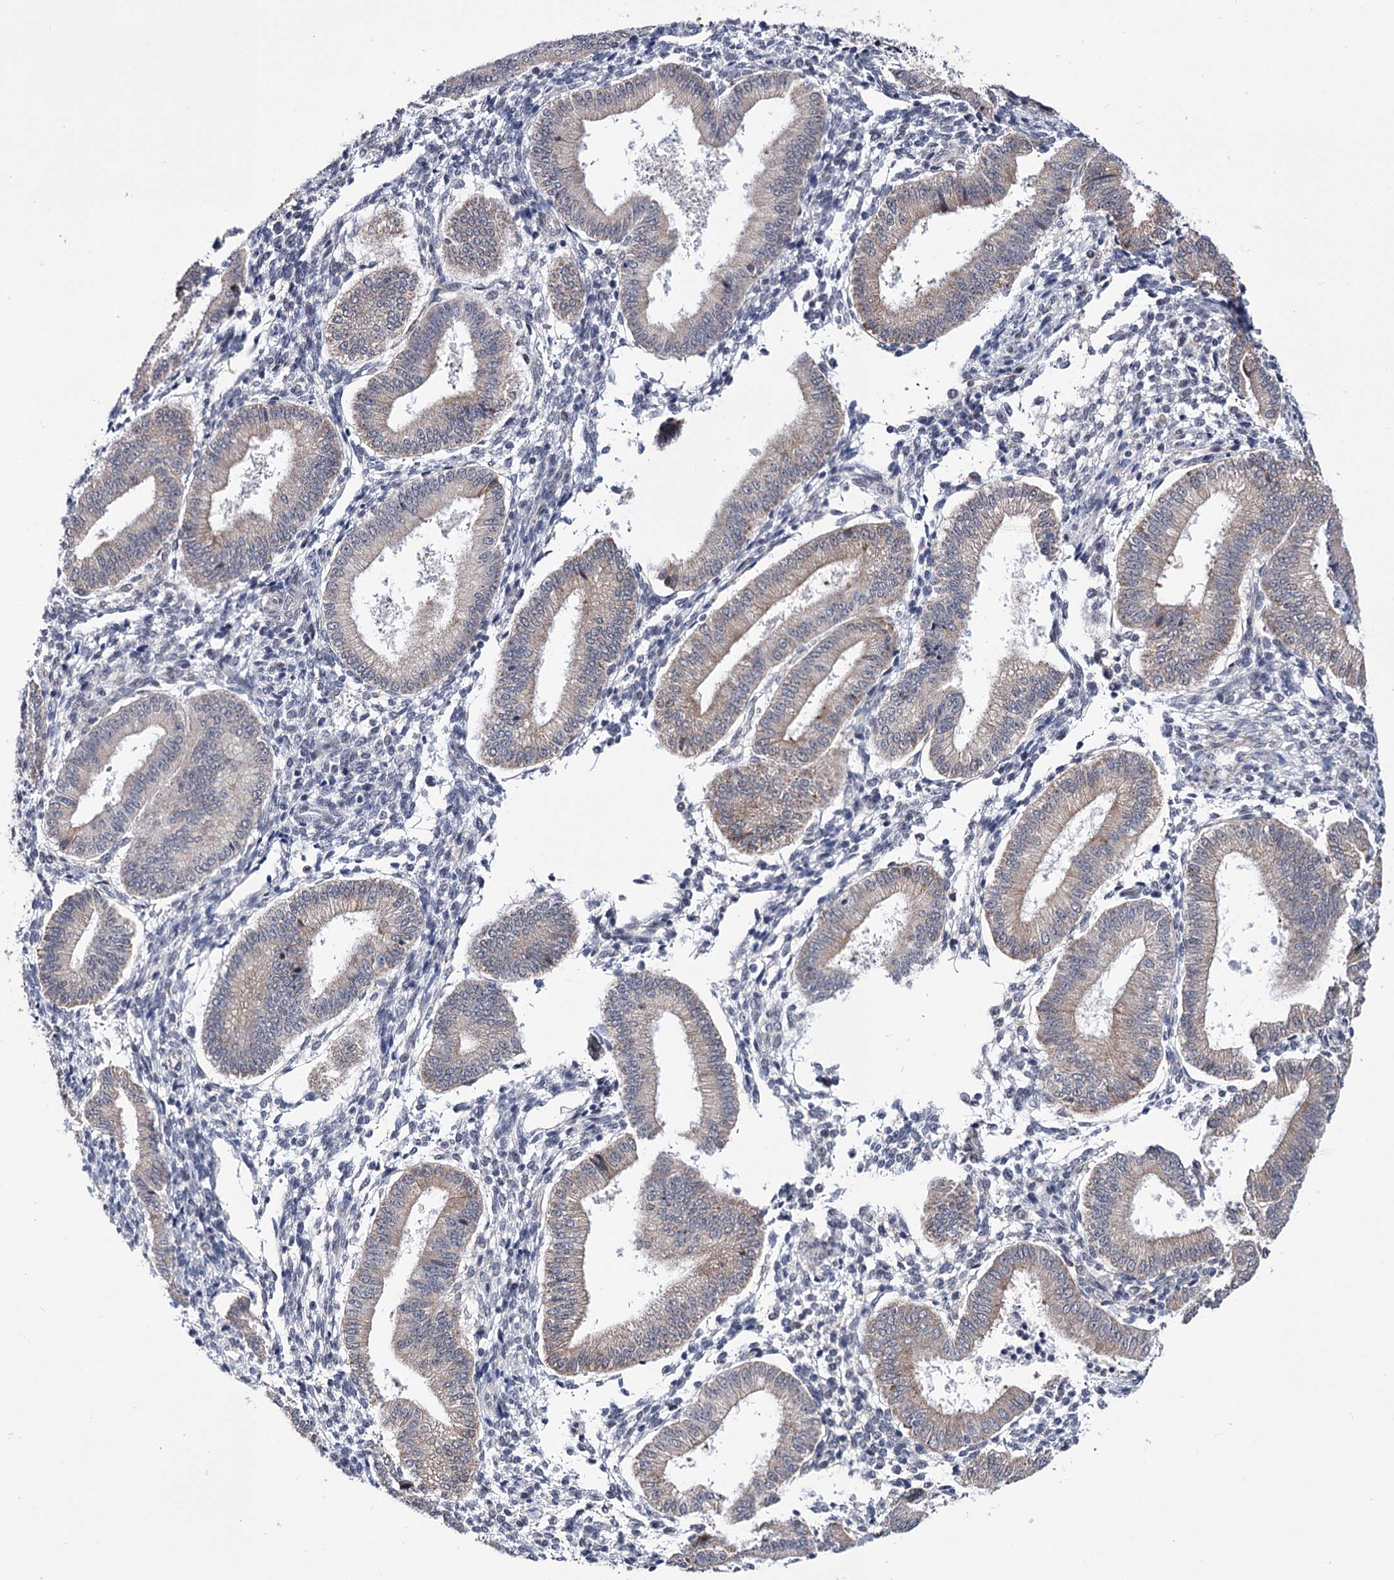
{"staining": {"intensity": "negative", "quantity": "none", "location": "none"}, "tissue": "endometrium", "cell_type": "Cells in endometrial stroma", "image_type": "normal", "snomed": [{"axis": "morphology", "description": "Normal tissue, NOS"}, {"axis": "topography", "description": "Endometrium"}], "caption": "Immunohistochemistry histopathology image of benign endometrium: human endometrium stained with DAB (3,3'-diaminobenzidine) demonstrates no significant protein expression in cells in endometrial stroma. (Immunohistochemistry, brightfield microscopy, high magnification).", "gene": "PPRC1", "patient": {"sex": "female", "age": 39}}